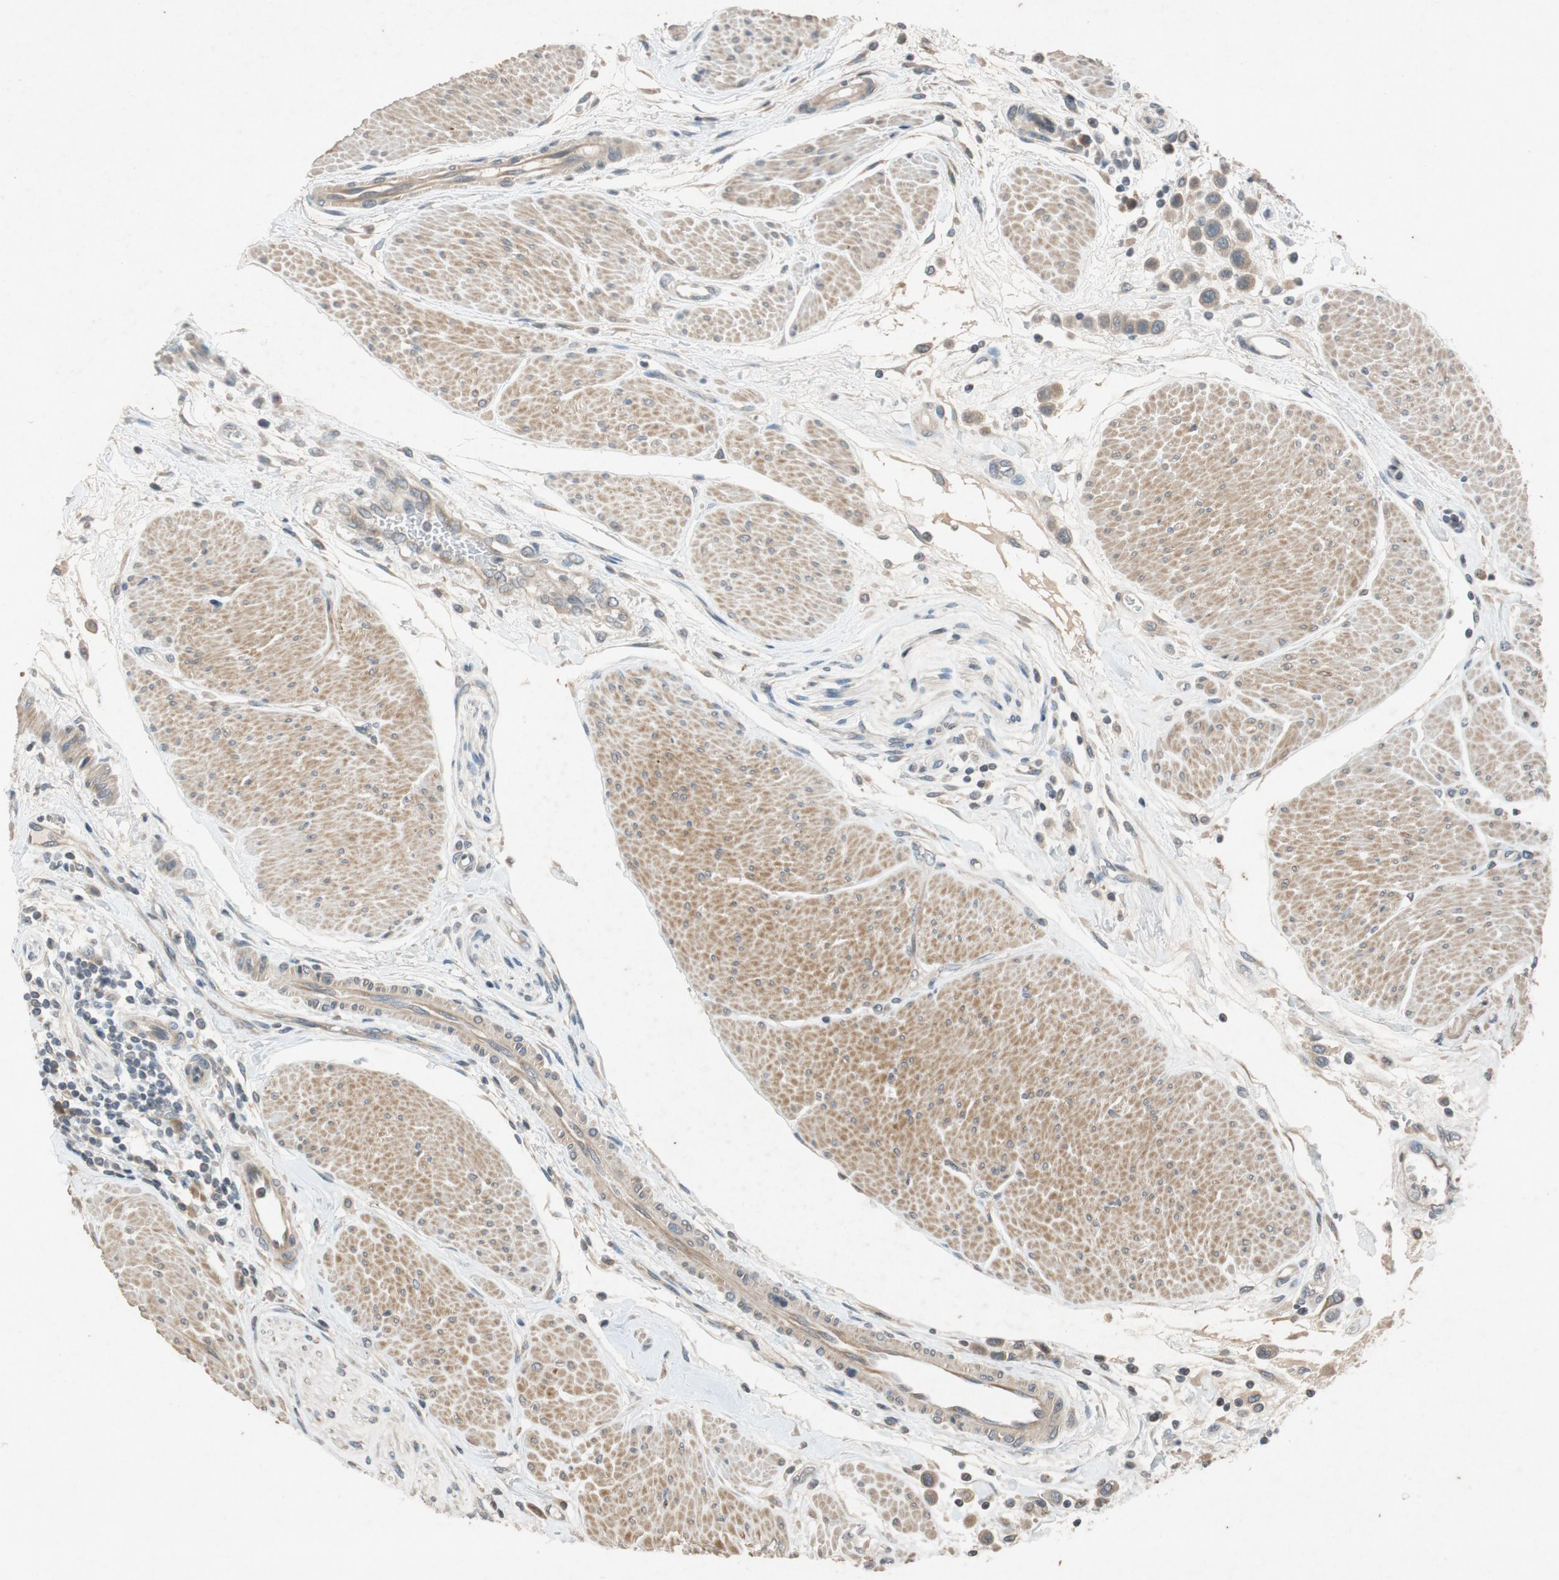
{"staining": {"intensity": "weak", "quantity": ">75%", "location": "cytoplasmic/membranous"}, "tissue": "urothelial cancer", "cell_type": "Tumor cells", "image_type": "cancer", "snomed": [{"axis": "morphology", "description": "Urothelial carcinoma, High grade"}, {"axis": "topography", "description": "Urinary bladder"}], "caption": "Immunohistochemical staining of human urothelial cancer reveals low levels of weak cytoplasmic/membranous staining in approximately >75% of tumor cells. The staining was performed using DAB (3,3'-diaminobenzidine) to visualize the protein expression in brown, while the nuclei were stained in blue with hematoxylin (Magnification: 20x).", "gene": "ATP2C1", "patient": {"sex": "male", "age": 50}}